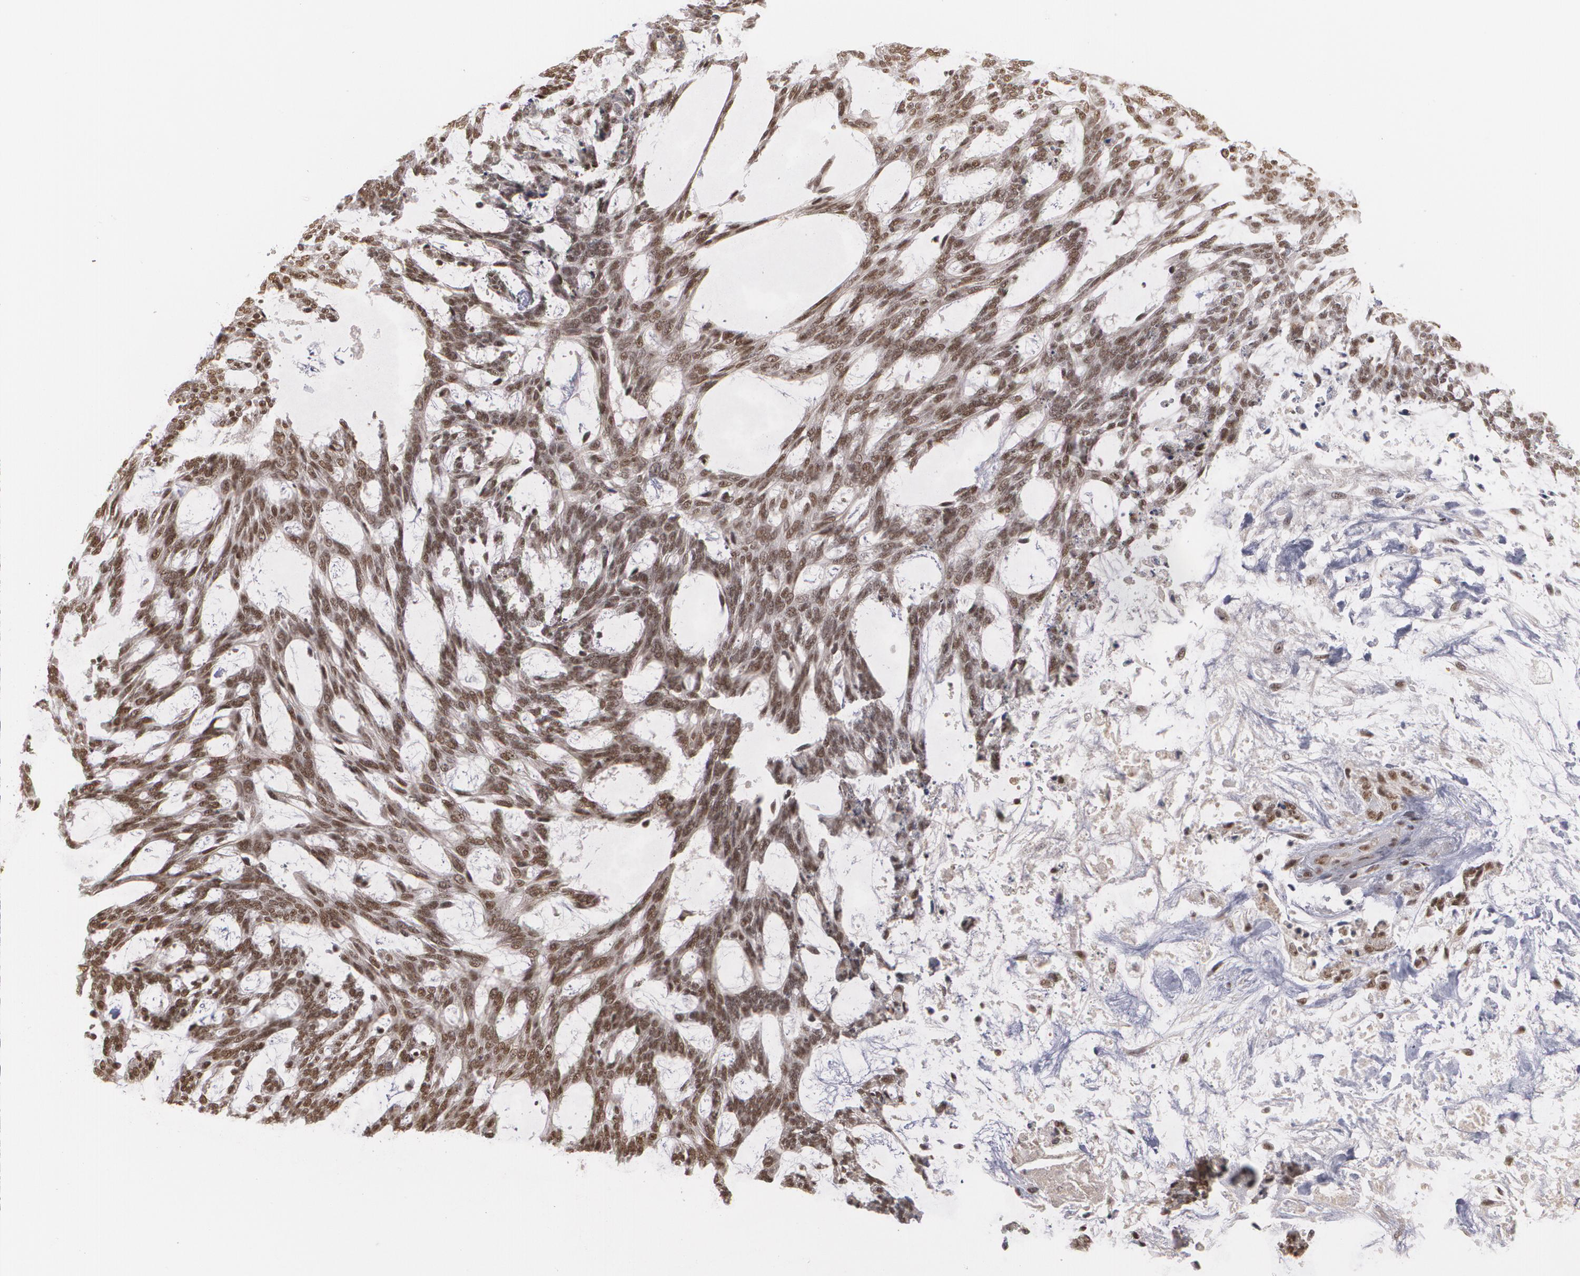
{"staining": {"intensity": "moderate", "quantity": ">75%", "location": "nuclear"}, "tissue": "skin cancer", "cell_type": "Tumor cells", "image_type": "cancer", "snomed": [{"axis": "morphology", "description": "Normal tissue, NOS"}, {"axis": "morphology", "description": "Basal cell carcinoma"}, {"axis": "topography", "description": "Skin"}], "caption": "There is medium levels of moderate nuclear positivity in tumor cells of skin cancer (basal cell carcinoma), as demonstrated by immunohistochemical staining (brown color).", "gene": "ZNF234", "patient": {"sex": "female", "age": 71}}